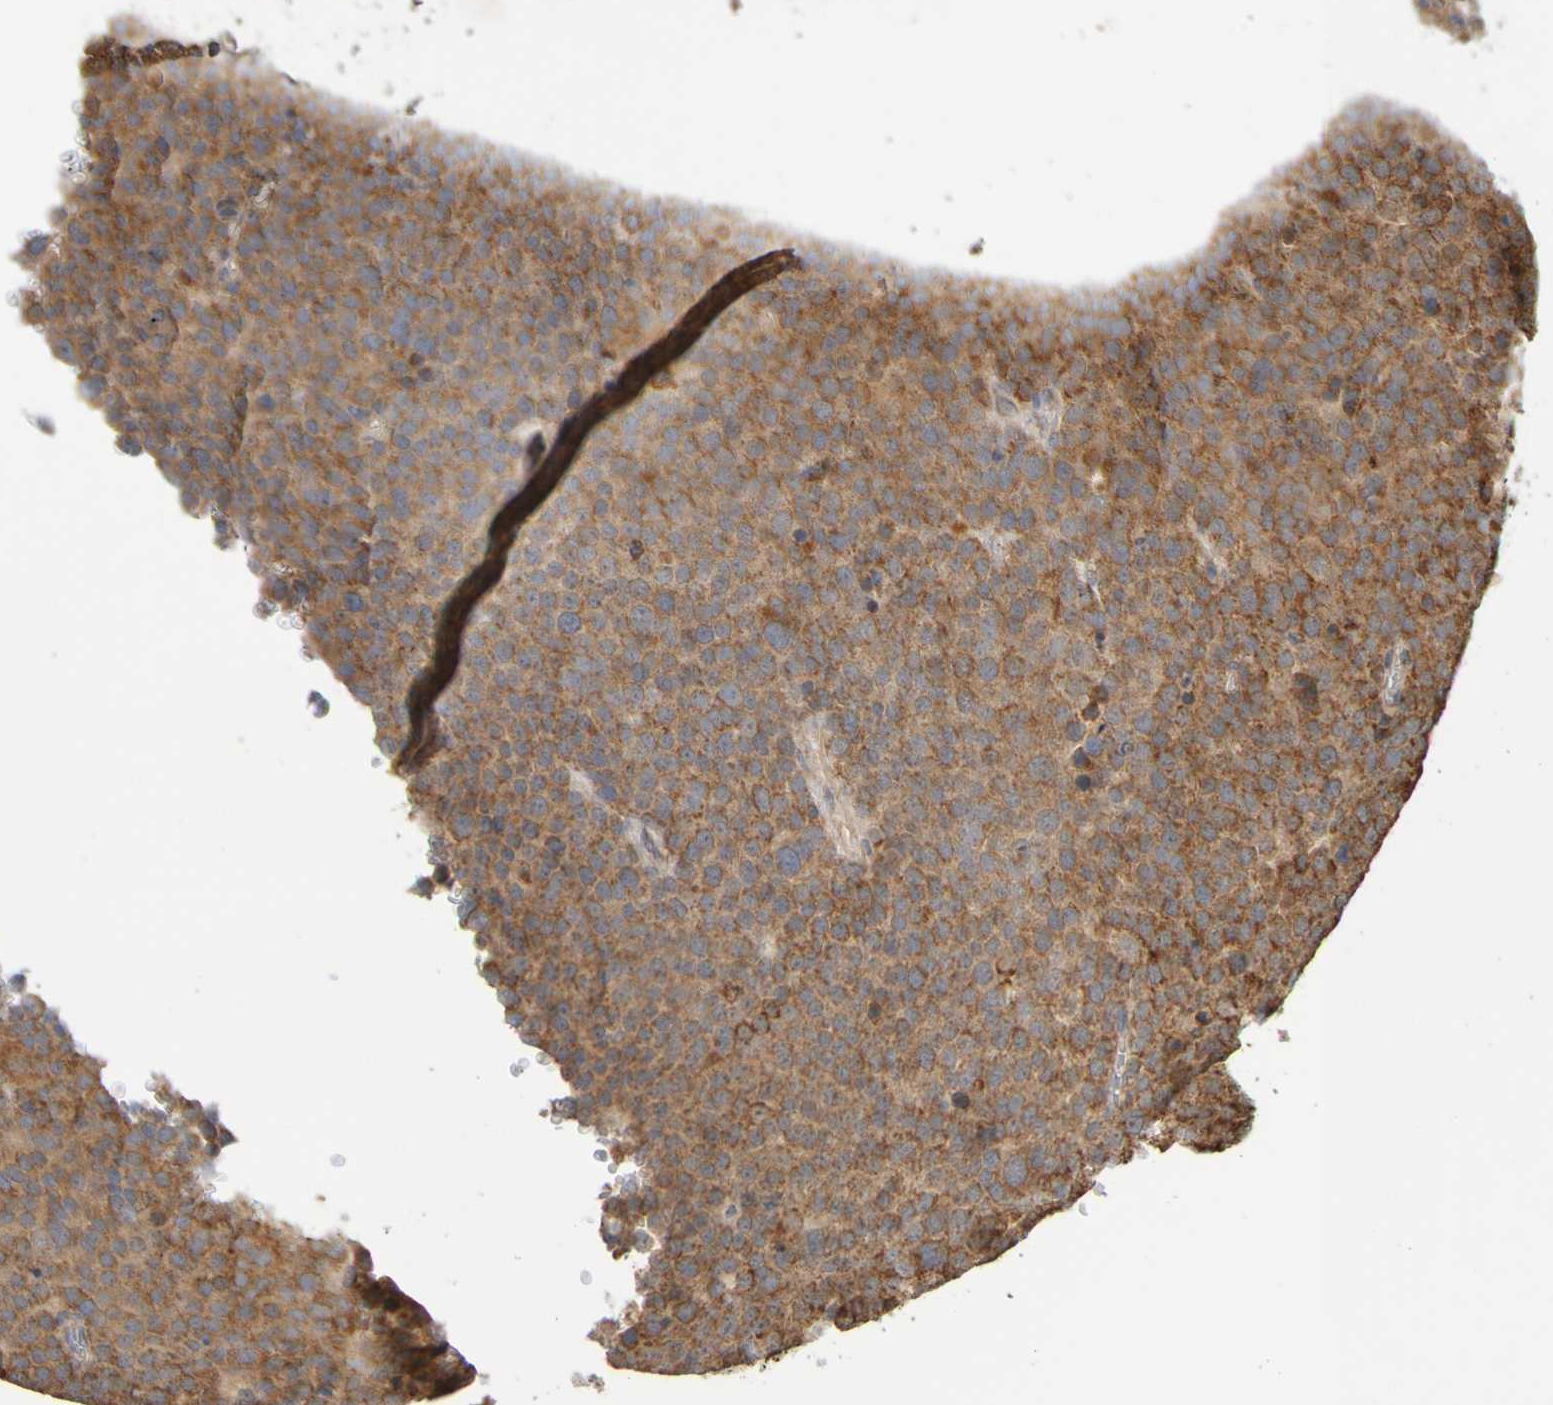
{"staining": {"intensity": "moderate", "quantity": ">75%", "location": "cytoplasmic/membranous"}, "tissue": "testis cancer", "cell_type": "Tumor cells", "image_type": "cancer", "snomed": [{"axis": "morphology", "description": "Seminoma, NOS"}, {"axis": "topography", "description": "Testis"}], "caption": "Tumor cells show moderate cytoplasmic/membranous staining in about >75% of cells in seminoma (testis).", "gene": "TMBIM1", "patient": {"sex": "male", "age": 71}}